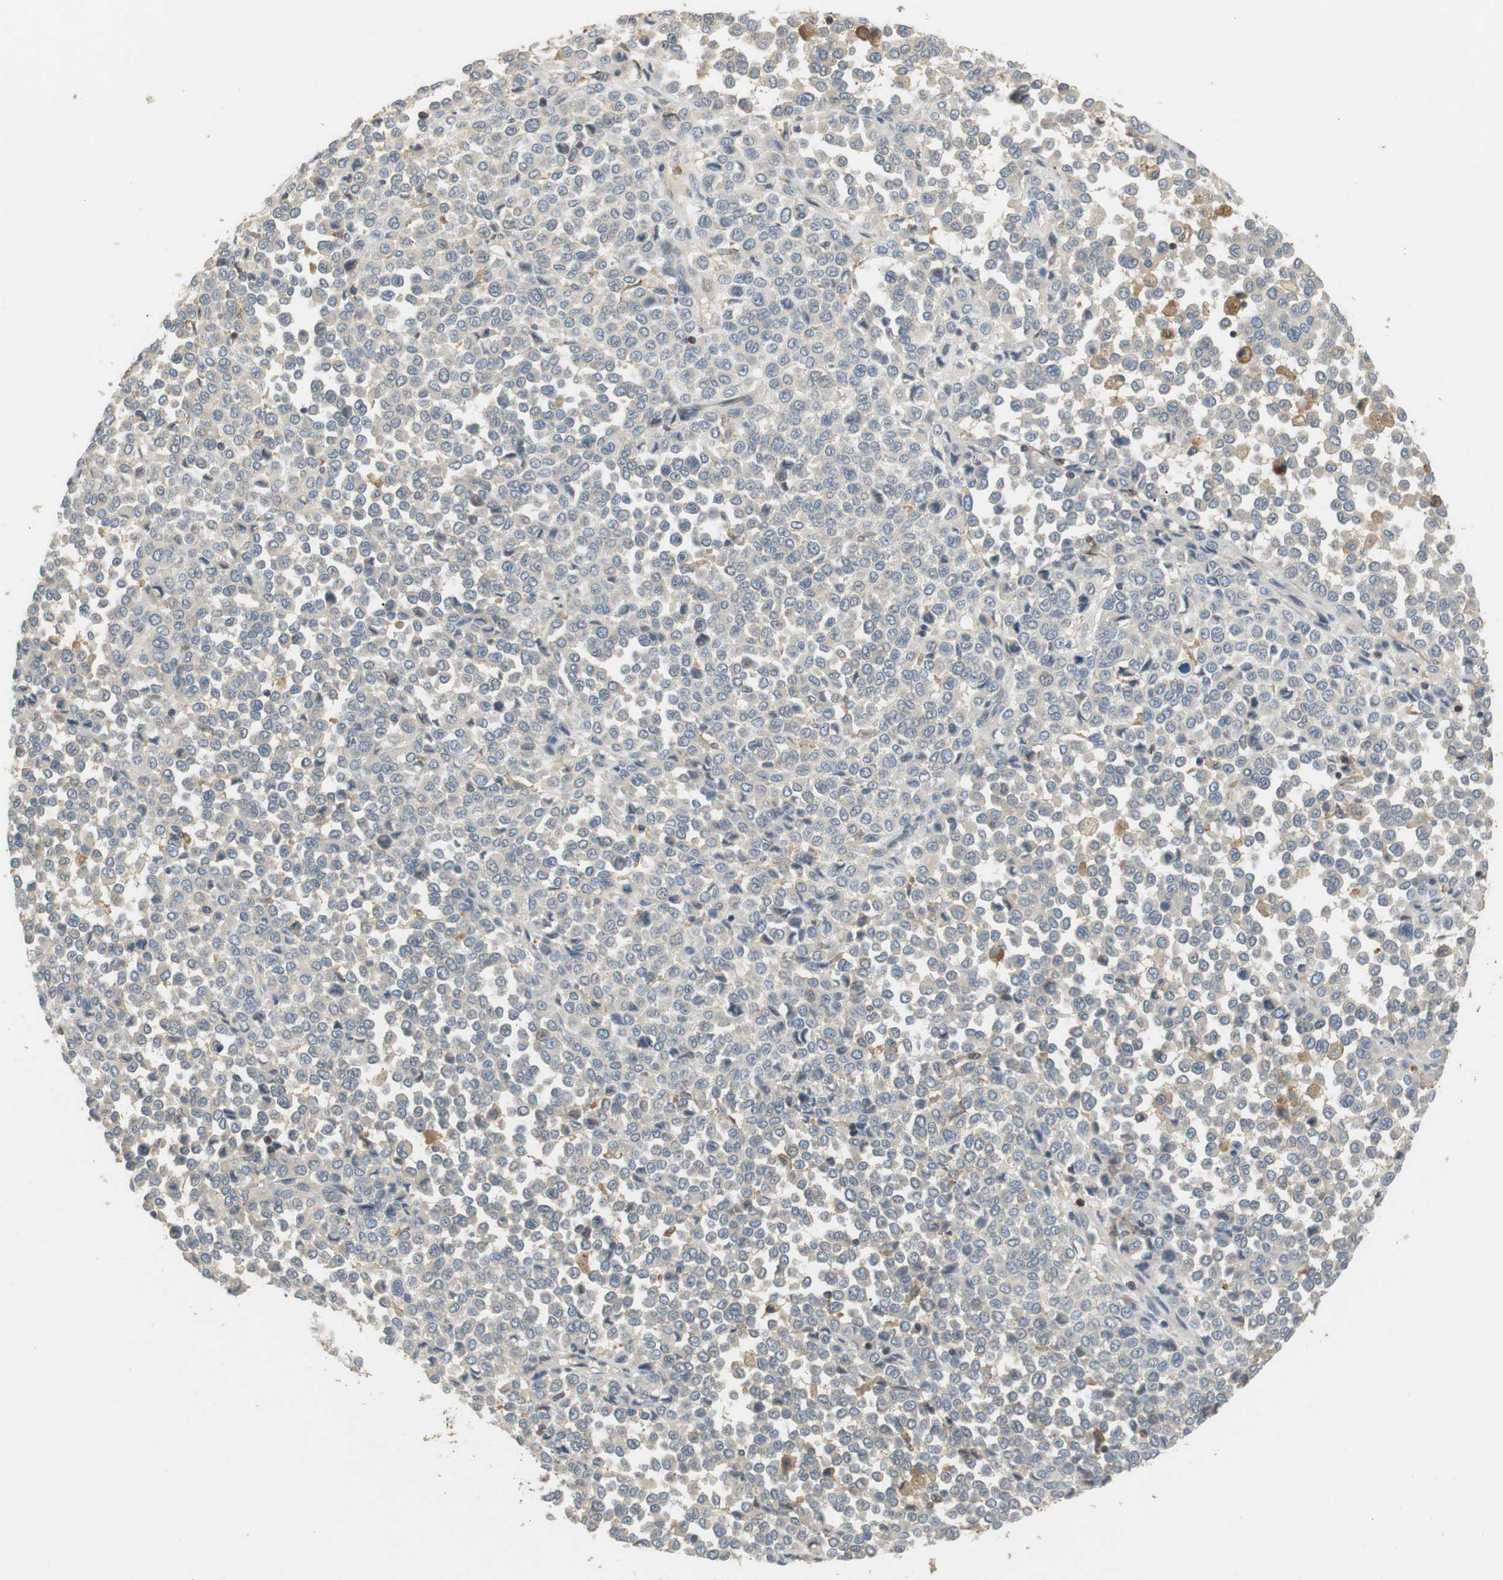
{"staining": {"intensity": "weak", "quantity": "<25%", "location": "cytoplasmic/membranous"}, "tissue": "melanoma", "cell_type": "Tumor cells", "image_type": "cancer", "snomed": [{"axis": "morphology", "description": "Malignant melanoma, Metastatic site"}, {"axis": "topography", "description": "Pancreas"}], "caption": "Protein analysis of melanoma demonstrates no significant expression in tumor cells.", "gene": "P2RY1", "patient": {"sex": "female", "age": 30}}